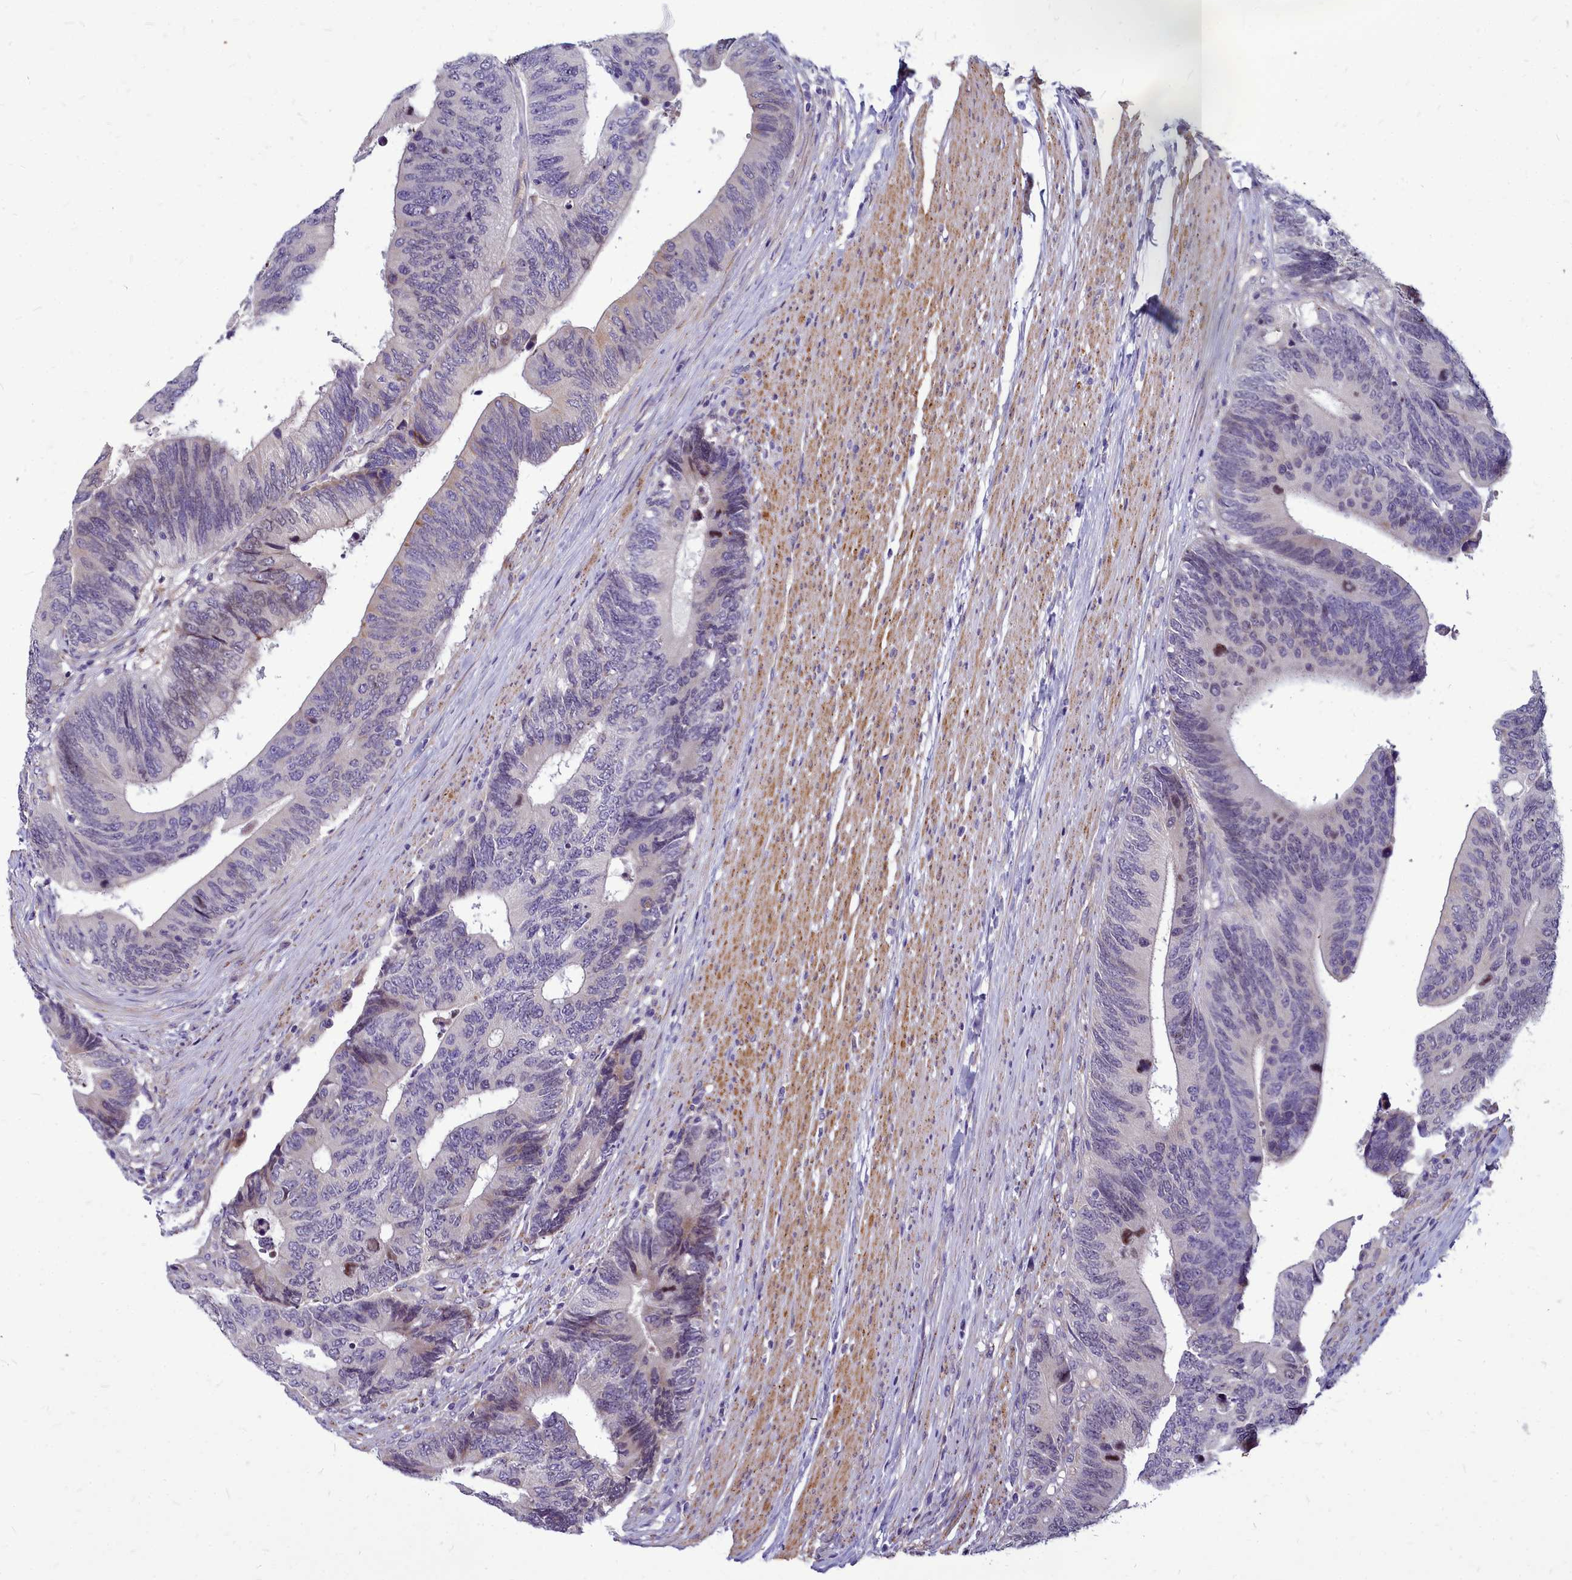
{"staining": {"intensity": "moderate", "quantity": "<25%", "location": "nuclear"}, "tissue": "colorectal cancer", "cell_type": "Tumor cells", "image_type": "cancer", "snomed": [{"axis": "morphology", "description": "Adenocarcinoma, NOS"}, {"axis": "topography", "description": "Colon"}], "caption": "Brown immunohistochemical staining in human colorectal cancer (adenocarcinoma) exhibits moderate nuclear staining in about <25% of tumor cells.", "gene": "SMPD4", "patient": {"sex": "male", "age": 87}}